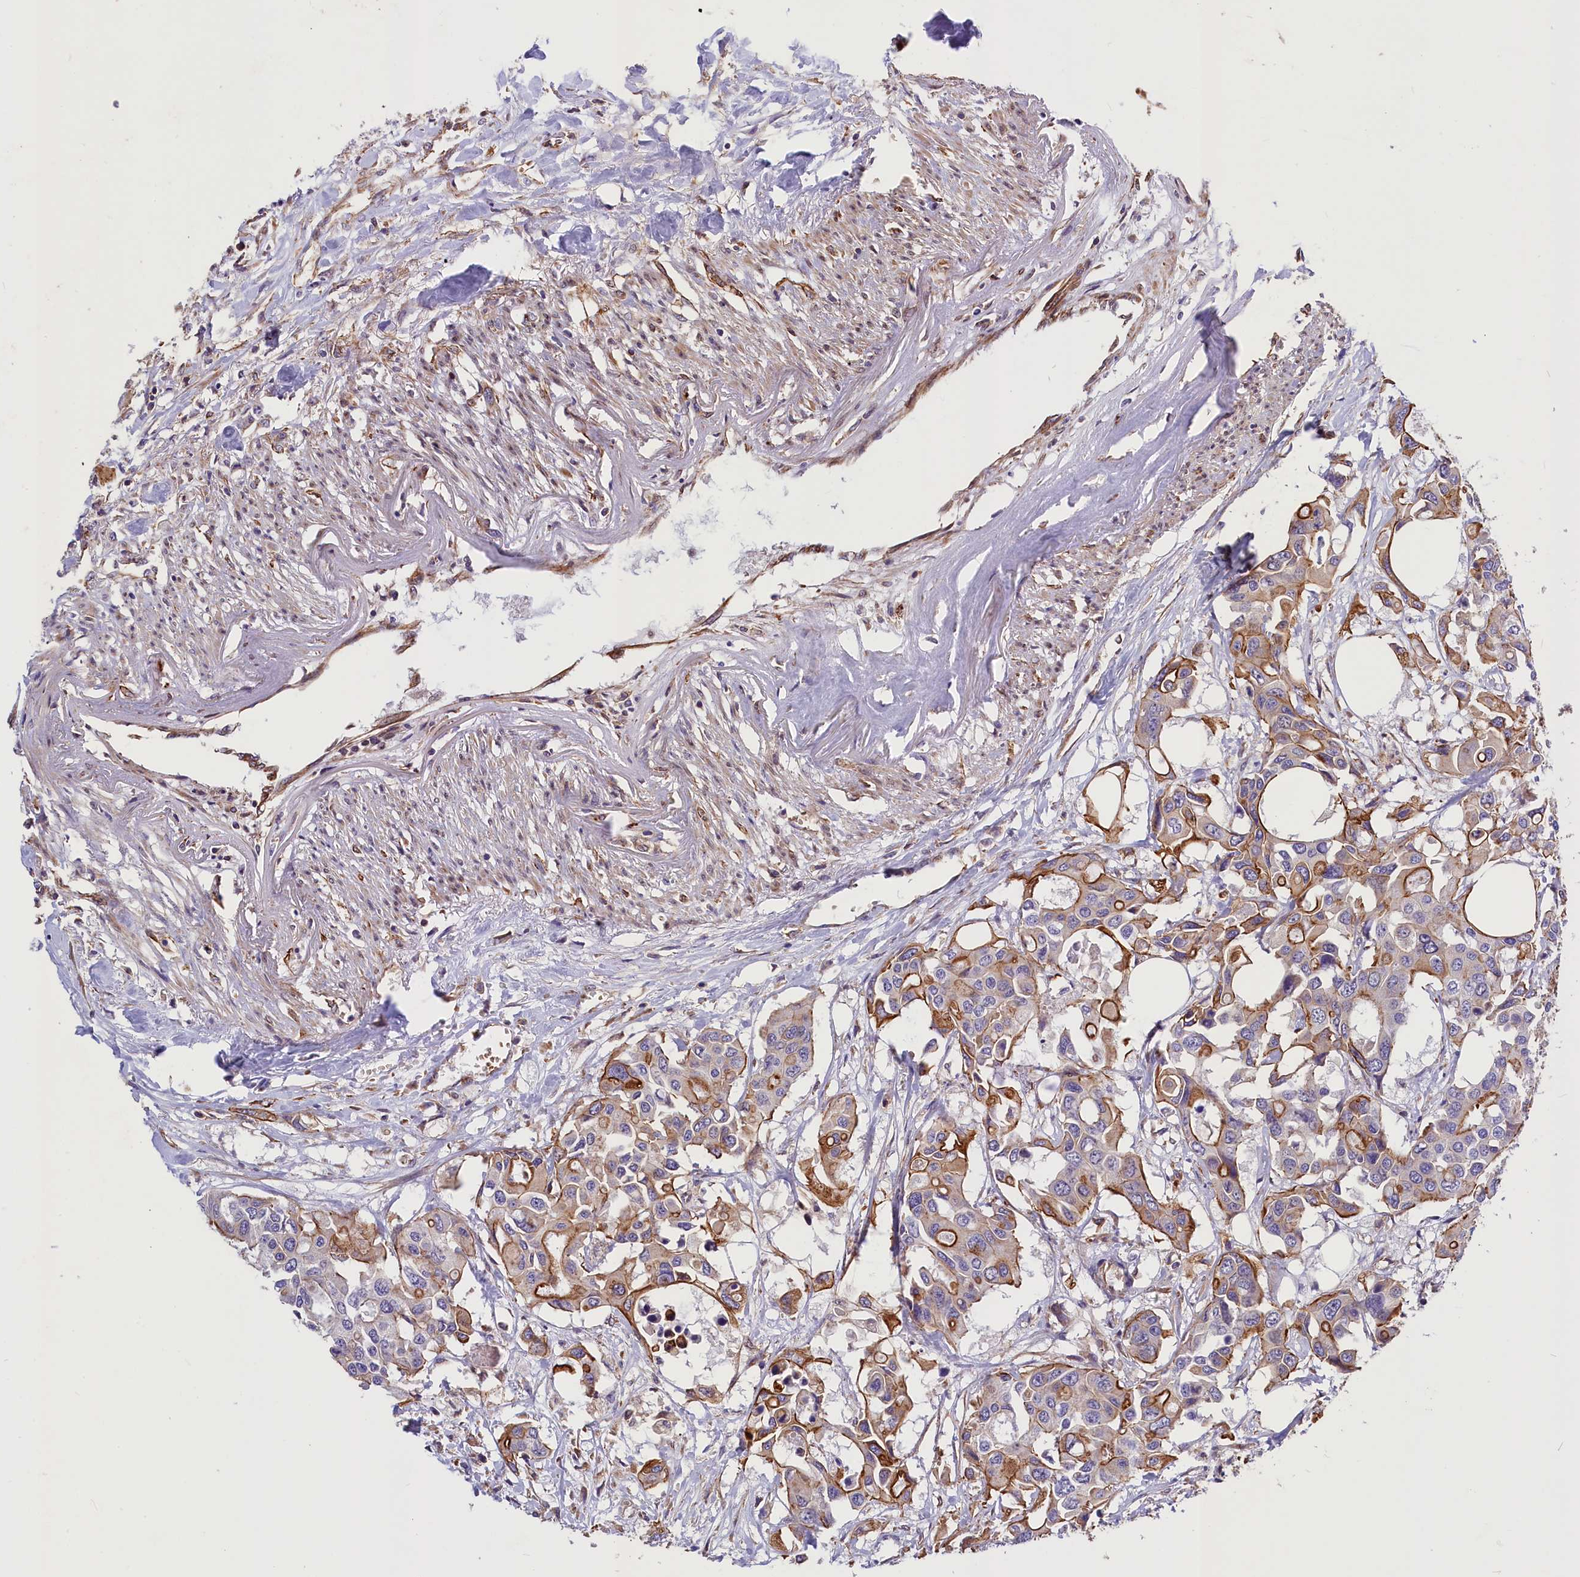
{"staining": {"intensity": "moderate", "quantity": "25%-75%", "location": "cytoplasmic/membranous"}, "tissue": "colorectal cancer", "cell_type": "Tumor cells", "image_type": "cancer", "snomed": [{"axis": "morphology", "description": "Adenocarcinoma, NOS"}, {"axis": "topography", "description": "Colon"}], "caption": "Protein staining of colorectal cancer tissue demonstrates moderate cytoplasmic/membranous staining in approximately 25%-75% of tumor cells.", "gene": "MED20", "patient": {"sex": "male", "age": 77}}